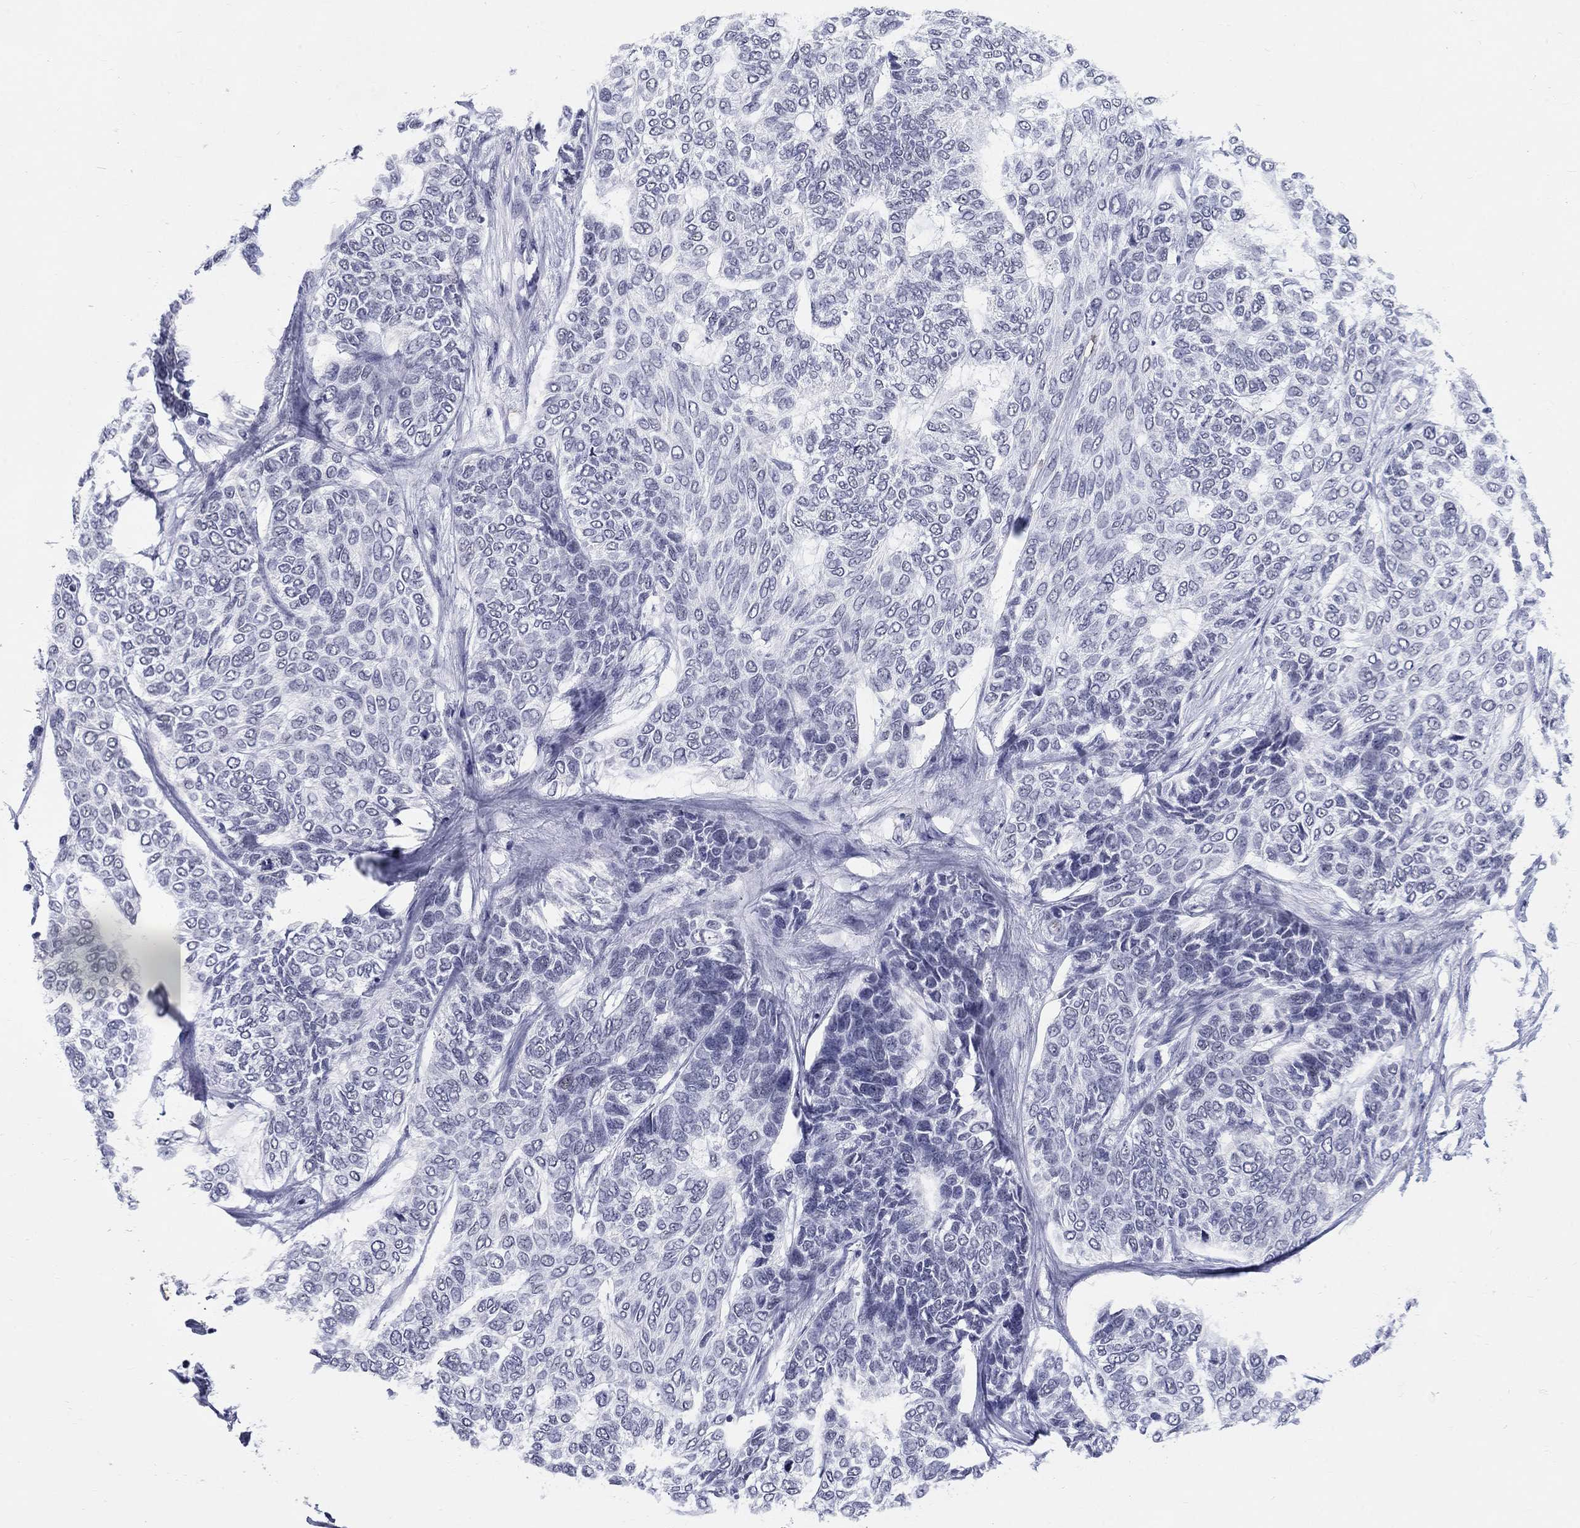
{"staining": {"intensity": "negative", "quantity": "none", "location": "none"}, "tissue": "skin cancer", "cell_type": "Tumor cells", "image_type": "cancer", "snomed": [{"axis": "morphology", "description": "Basal cell carcinoma"}, {"axis": "topography", "description": "Skin"}], "caption": "Tumor cells show no significant protein positivity in skin basal cell carcinoma.", "gene": "DMTN", "patient": {"sex": "female", "age": 65}}